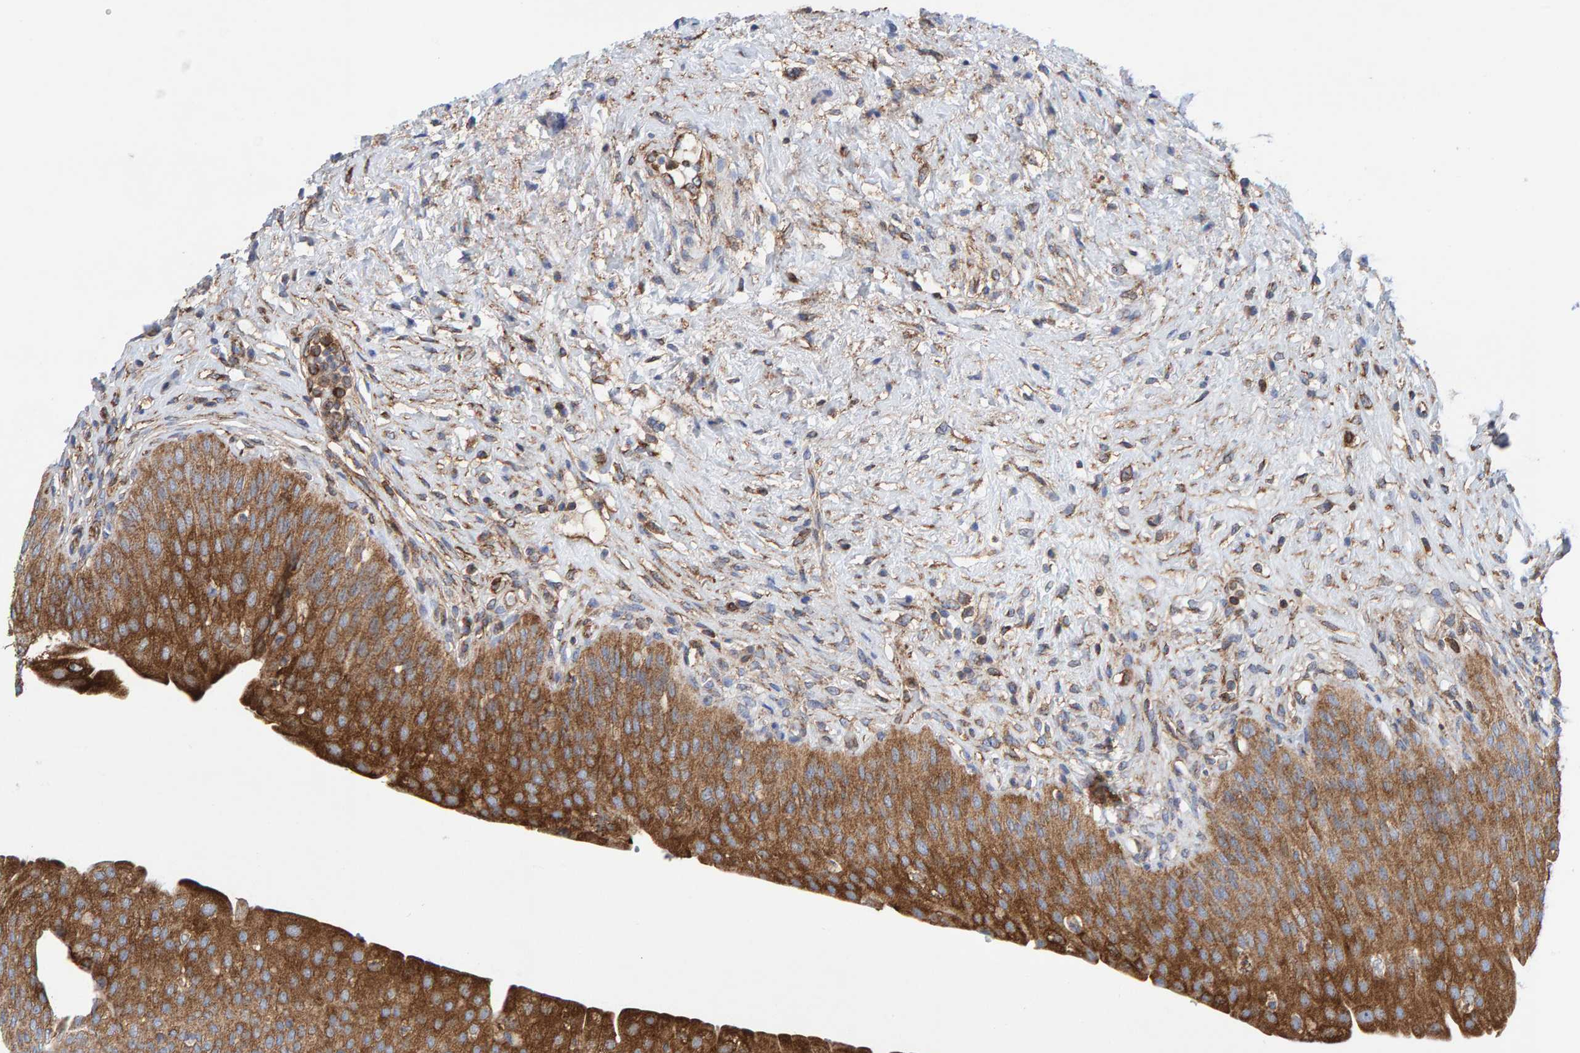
{"staining": {"intensity": "strong", "quantity": ">75%", "location": "cytoplasmic/membranous"}, "tissue": "urinary bladder", "cell_type": "Urothelial cells", "image_type": "normal", "snomed": [{"axis": "morphology", "description": "Normal tissue, NOS"}, {"axis": "topography", "description": "Urinary bladder"}], "caption": "Urothelial cells exhibit high levels of strong cytoplasmic/membranous expression in approximately >75% of cells in benign human urinary bladder.", "gene": "MVP", "patient": {"sex": "male", "age": 46}}